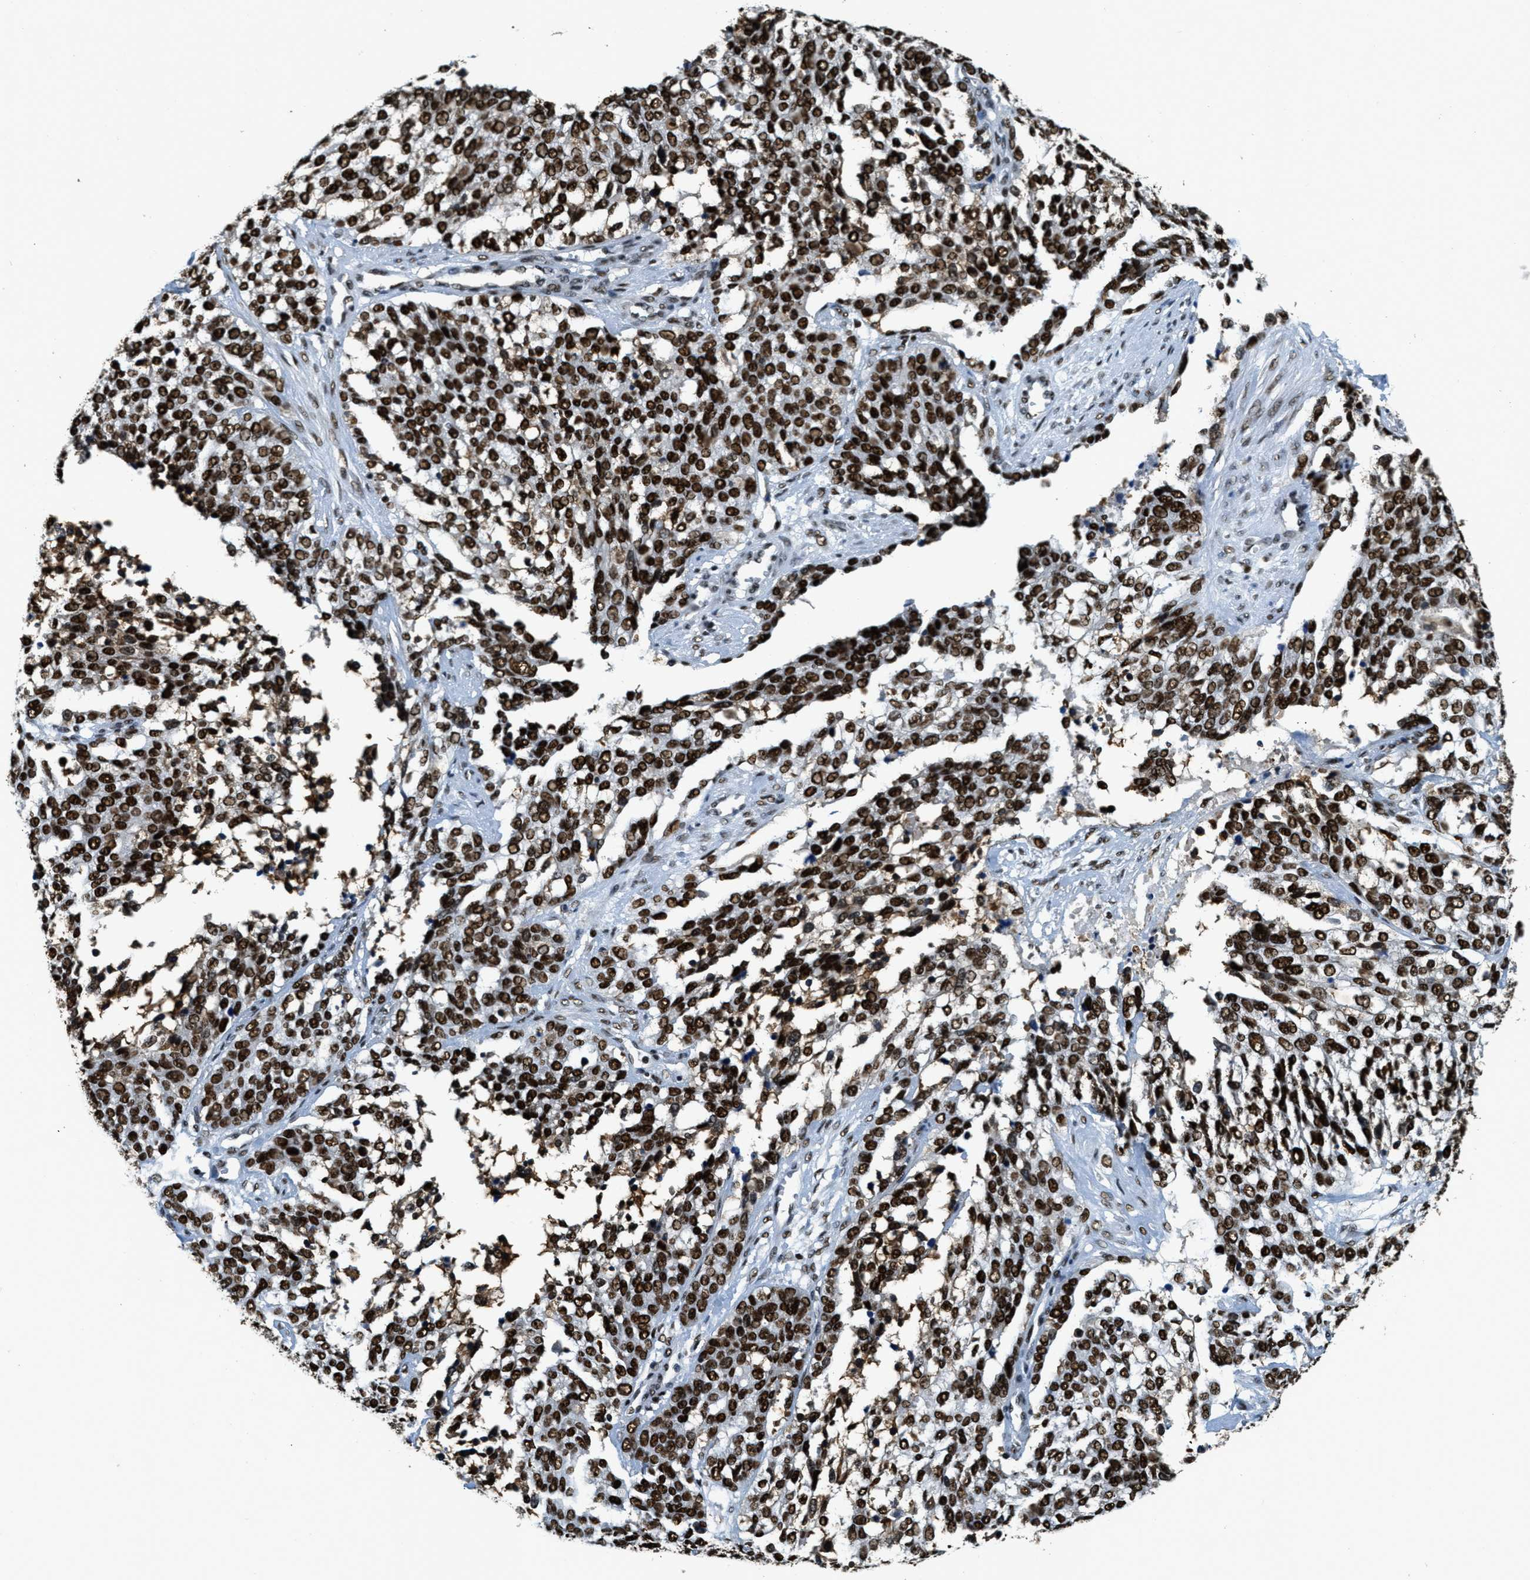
{"staining": {"intensity": "strong", "quantity": ">75%", "location": "nuclear"}, "tissue": "ovarian cancer", "cell_type": "Tumor cells", "image_type": "cancer", "snomed": [{"axis": "morphology", "description": "Cystadenocarcinoma, serous, NOS"}, {"axis": "topography", "description": "Ovary"}], "caption": "High-power microscopy captured an immunohistochemistry (IHC) image of ovarian cancer (serous cystadenocarcinoma), revealing strong nuclear positivity in about >75% of tumor cells.", "gene": "SSB", "patient": {"sex": "female", "age": 44}}